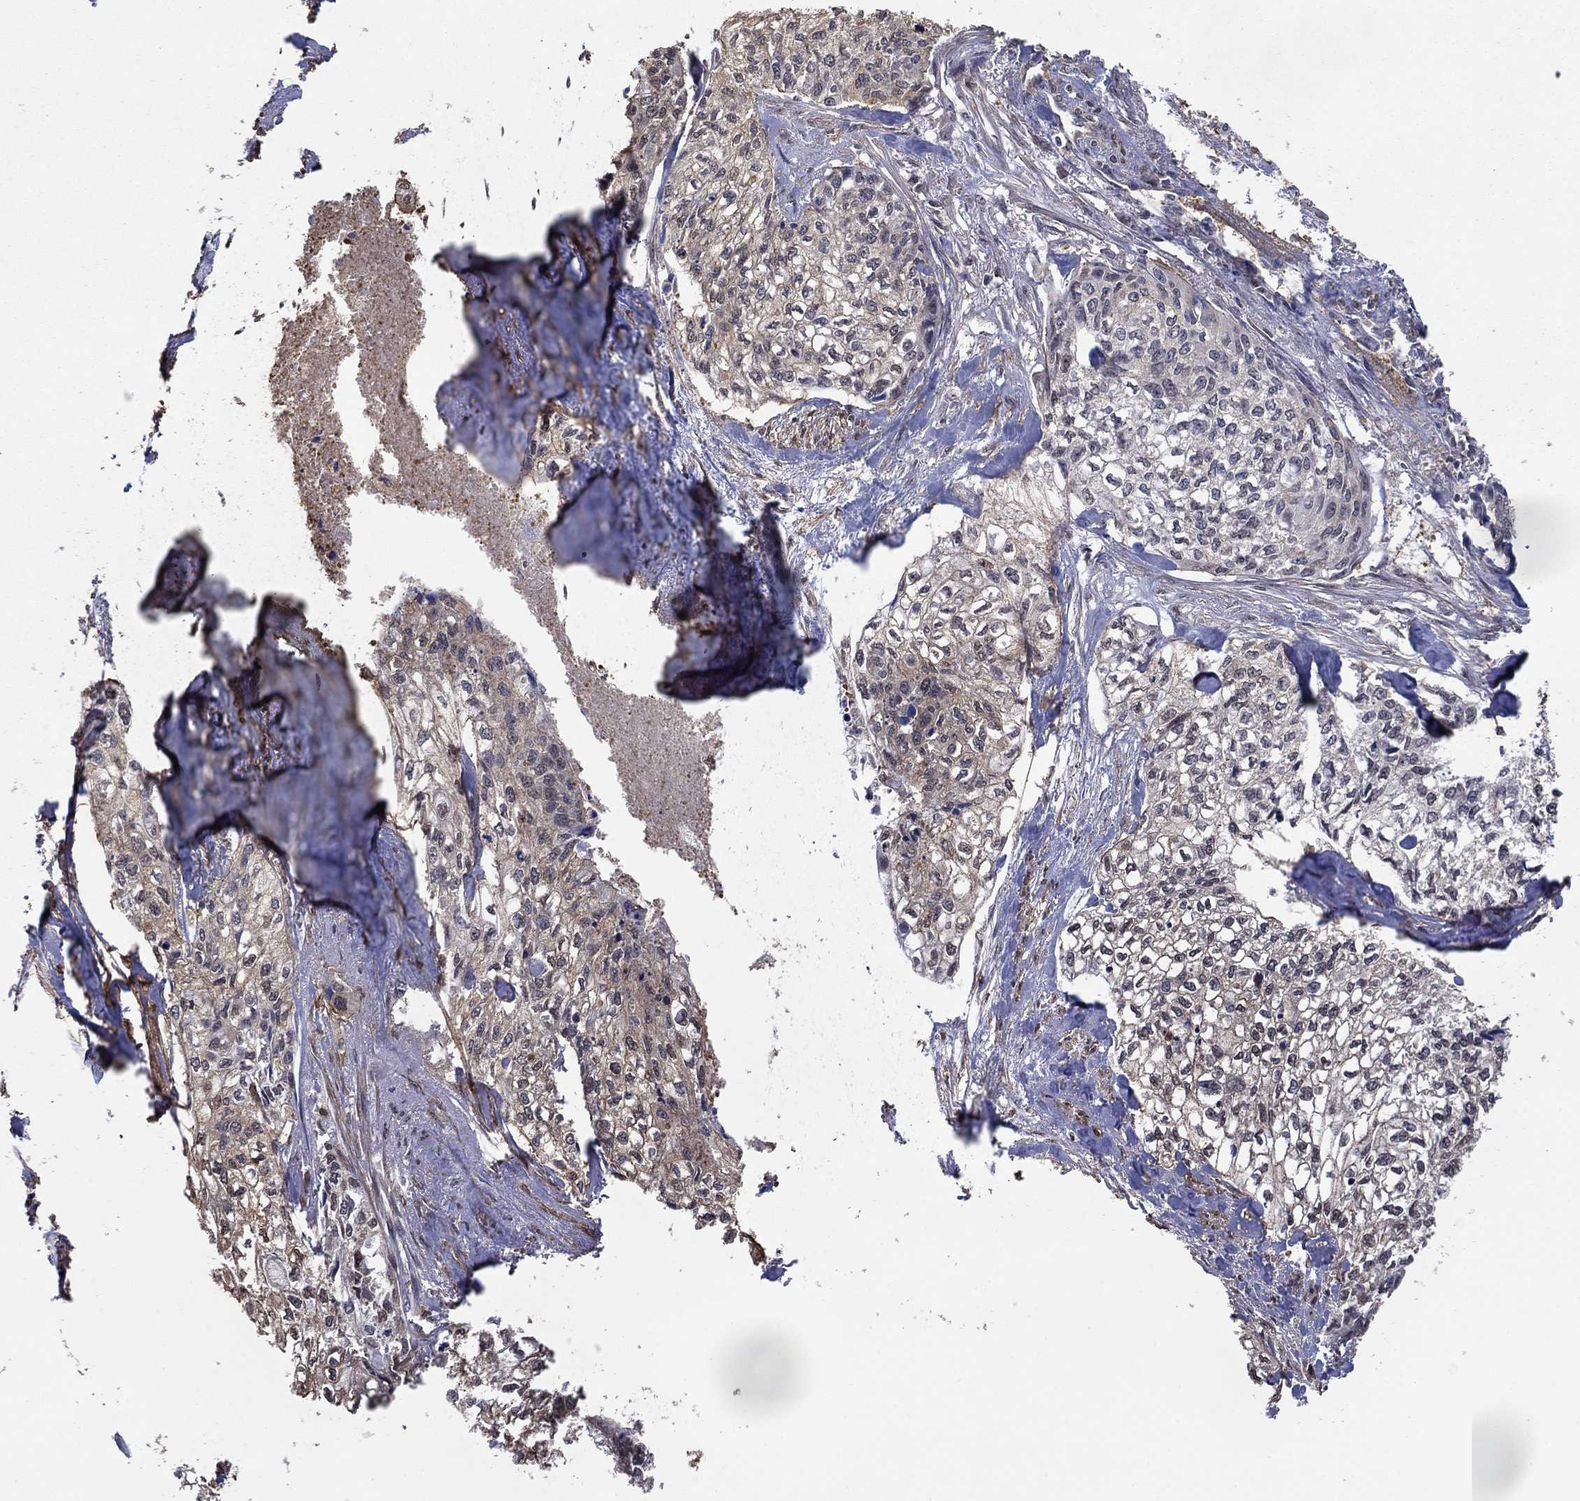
{"staining": {"intensity": "weak", "quantity": "<25%", "location": "cytoplasmic/membranous"}, "tissue": "cervical cancer", "cell_type": "Tumor cells", "image_type": "cancer", "snomed": [{"axis": "morphology", "description": "Squamous cell carcinoma, NOS"}, {"axis": "topography", "description": "Cervix"}], "caption": "A photomicrograph of squamous cell carcinoma (cervical) stained for a protein exhibits no brown staining in tumor cells.", "gene": "RNF114", "patient": {"sex": "female", "age": 58}}